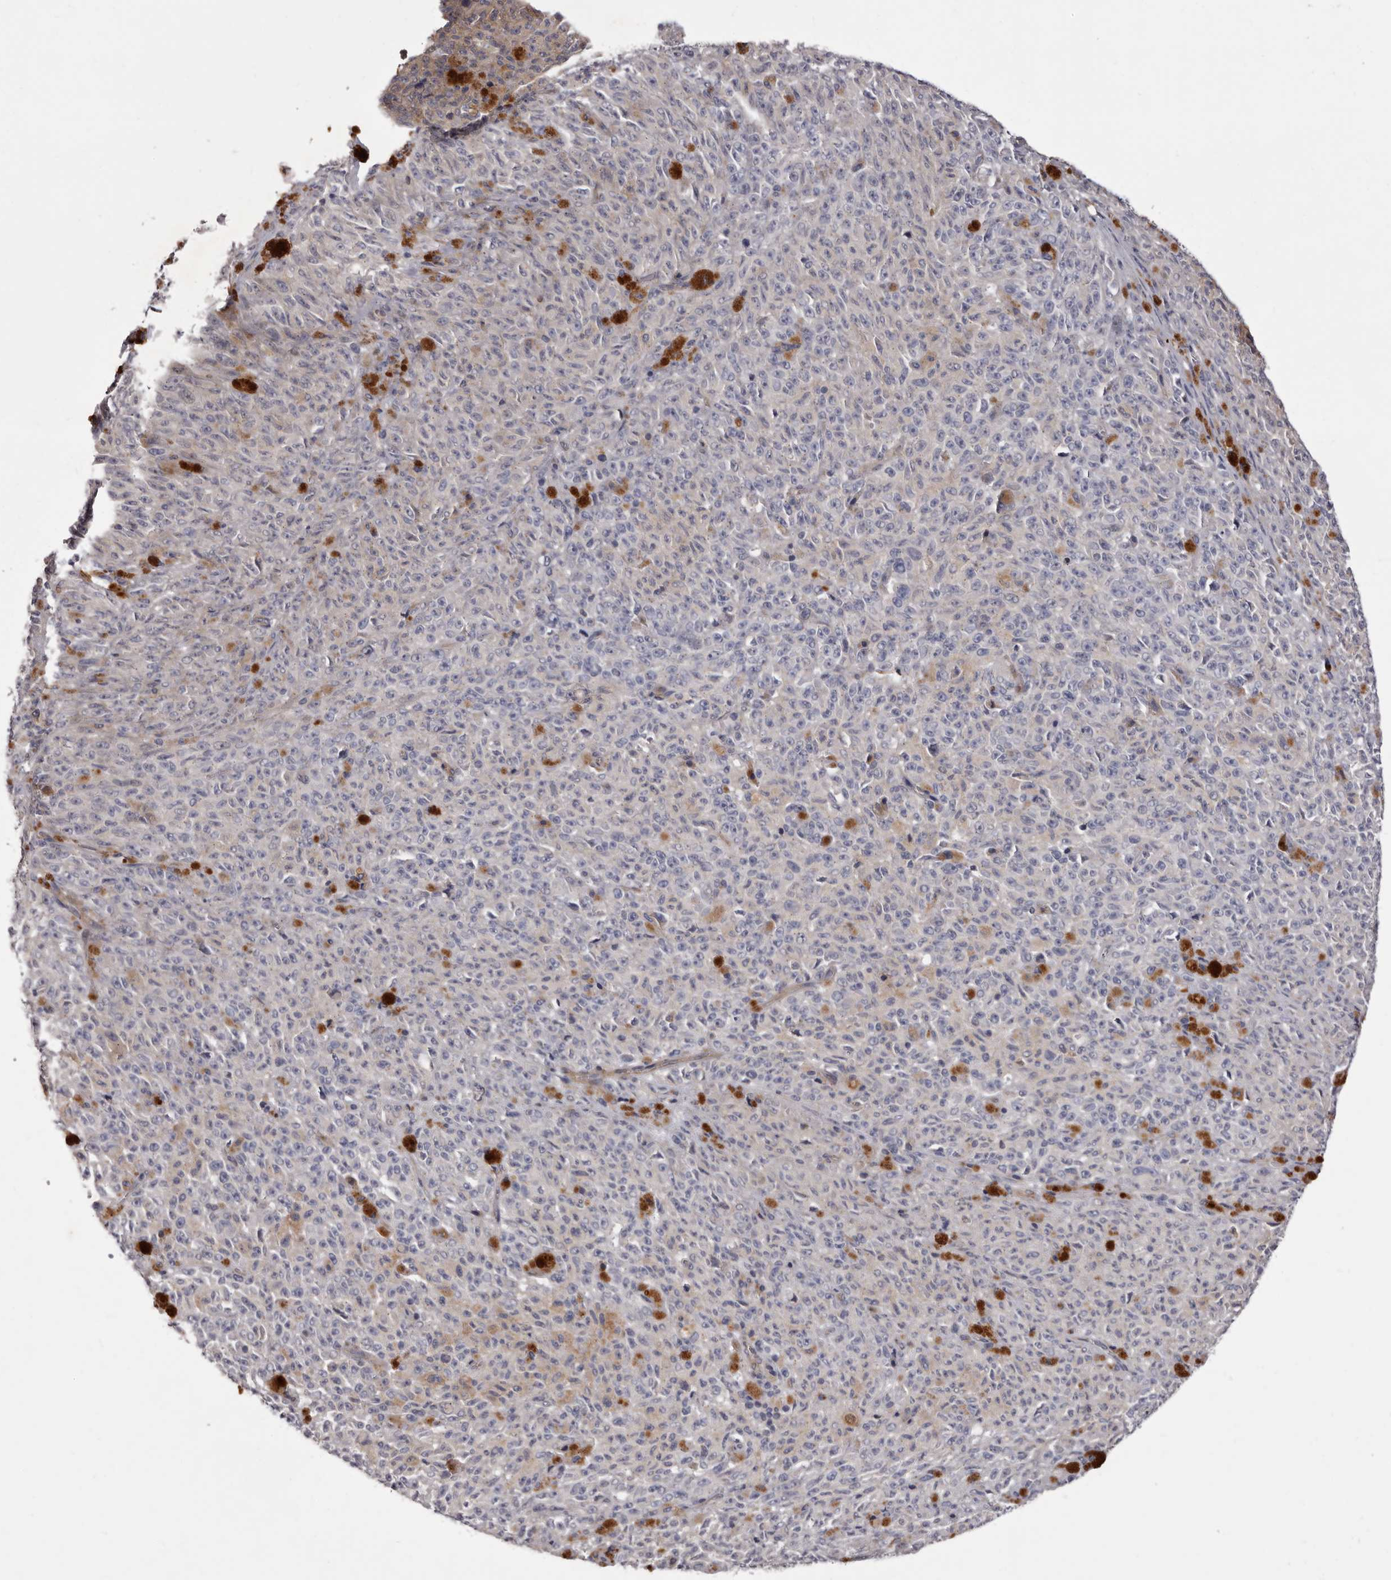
{"staining": {"intensity": "negative", "quantity": "none", "location": "none"}, "tissue": "melanoma", "cell_type": "Tumor cells", "image_type": "cancer", "snomed": [{"axis": "morphology", "description": "Malignant melanoma, NOS"}, {"axis": "topography", "description": "Skin"}], "caption": "Tumor cells are negative for protein expression in human malignant melanoma.", "gene": "PEG10", "patient": {"sex": "female", "age": 82}}